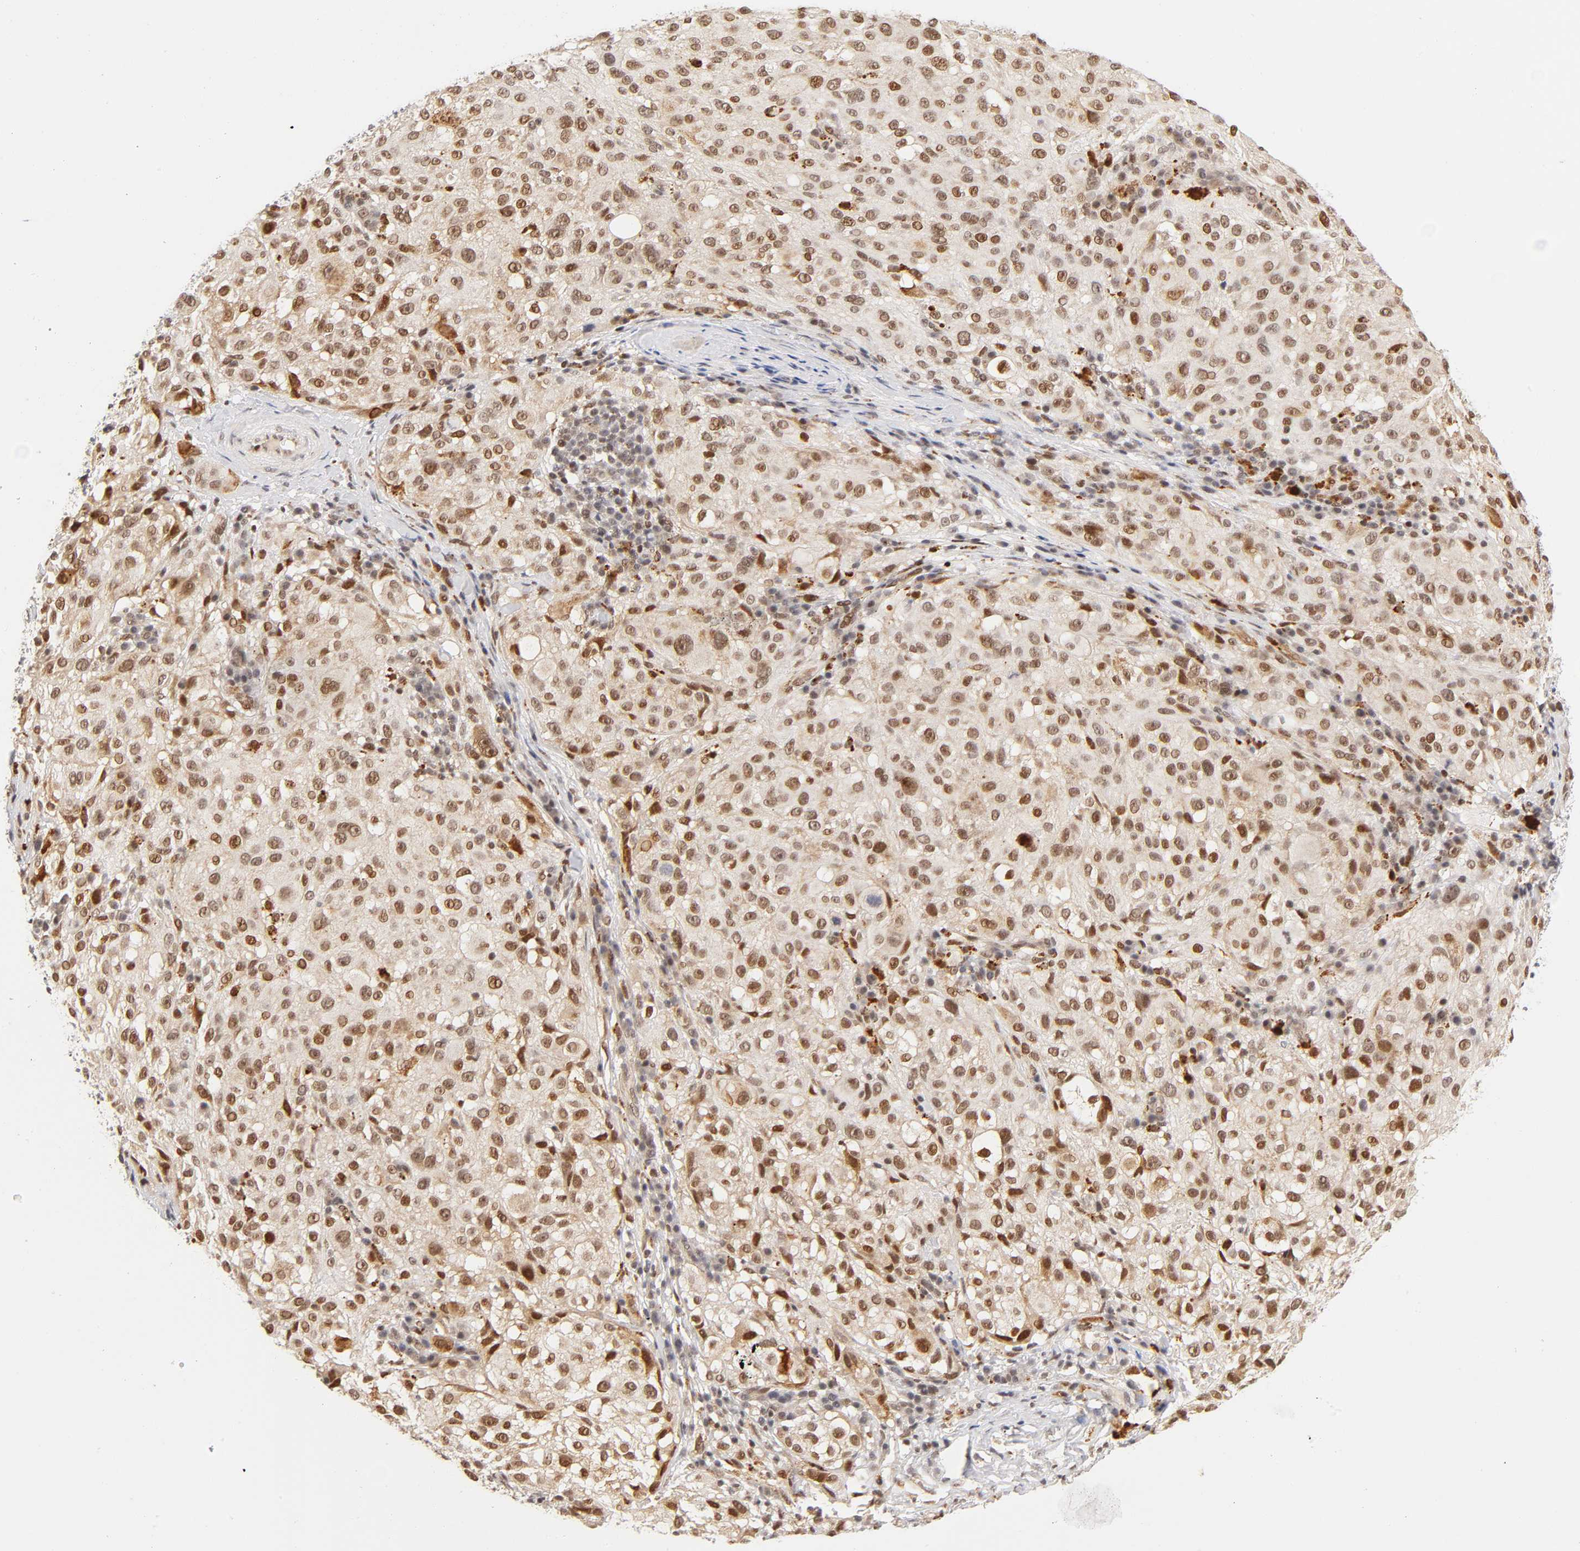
{"staining": {"intensity": "moderate", "quantity": ">75%", "location": "cytoplasmic/membranous,nuclear"}, "tissue": "melanoma", "cell_type": "Tumor cells", "image_type": "cancer", "snomed": [{"axis": "morphology", "description": "Necrosis, NOS"}, {"axis": "morphology", "description": "Malignant melanoma, NOS"}, {"axis": "topography", "description": "Skin"}], "caption": "A brown stain shows moderate cytoplasmic/membranous and nuclear positivity of a protein in human melanoma tumor cells.", "gene": "TAF10", "patient": {"sex": "female", "age": 87}}